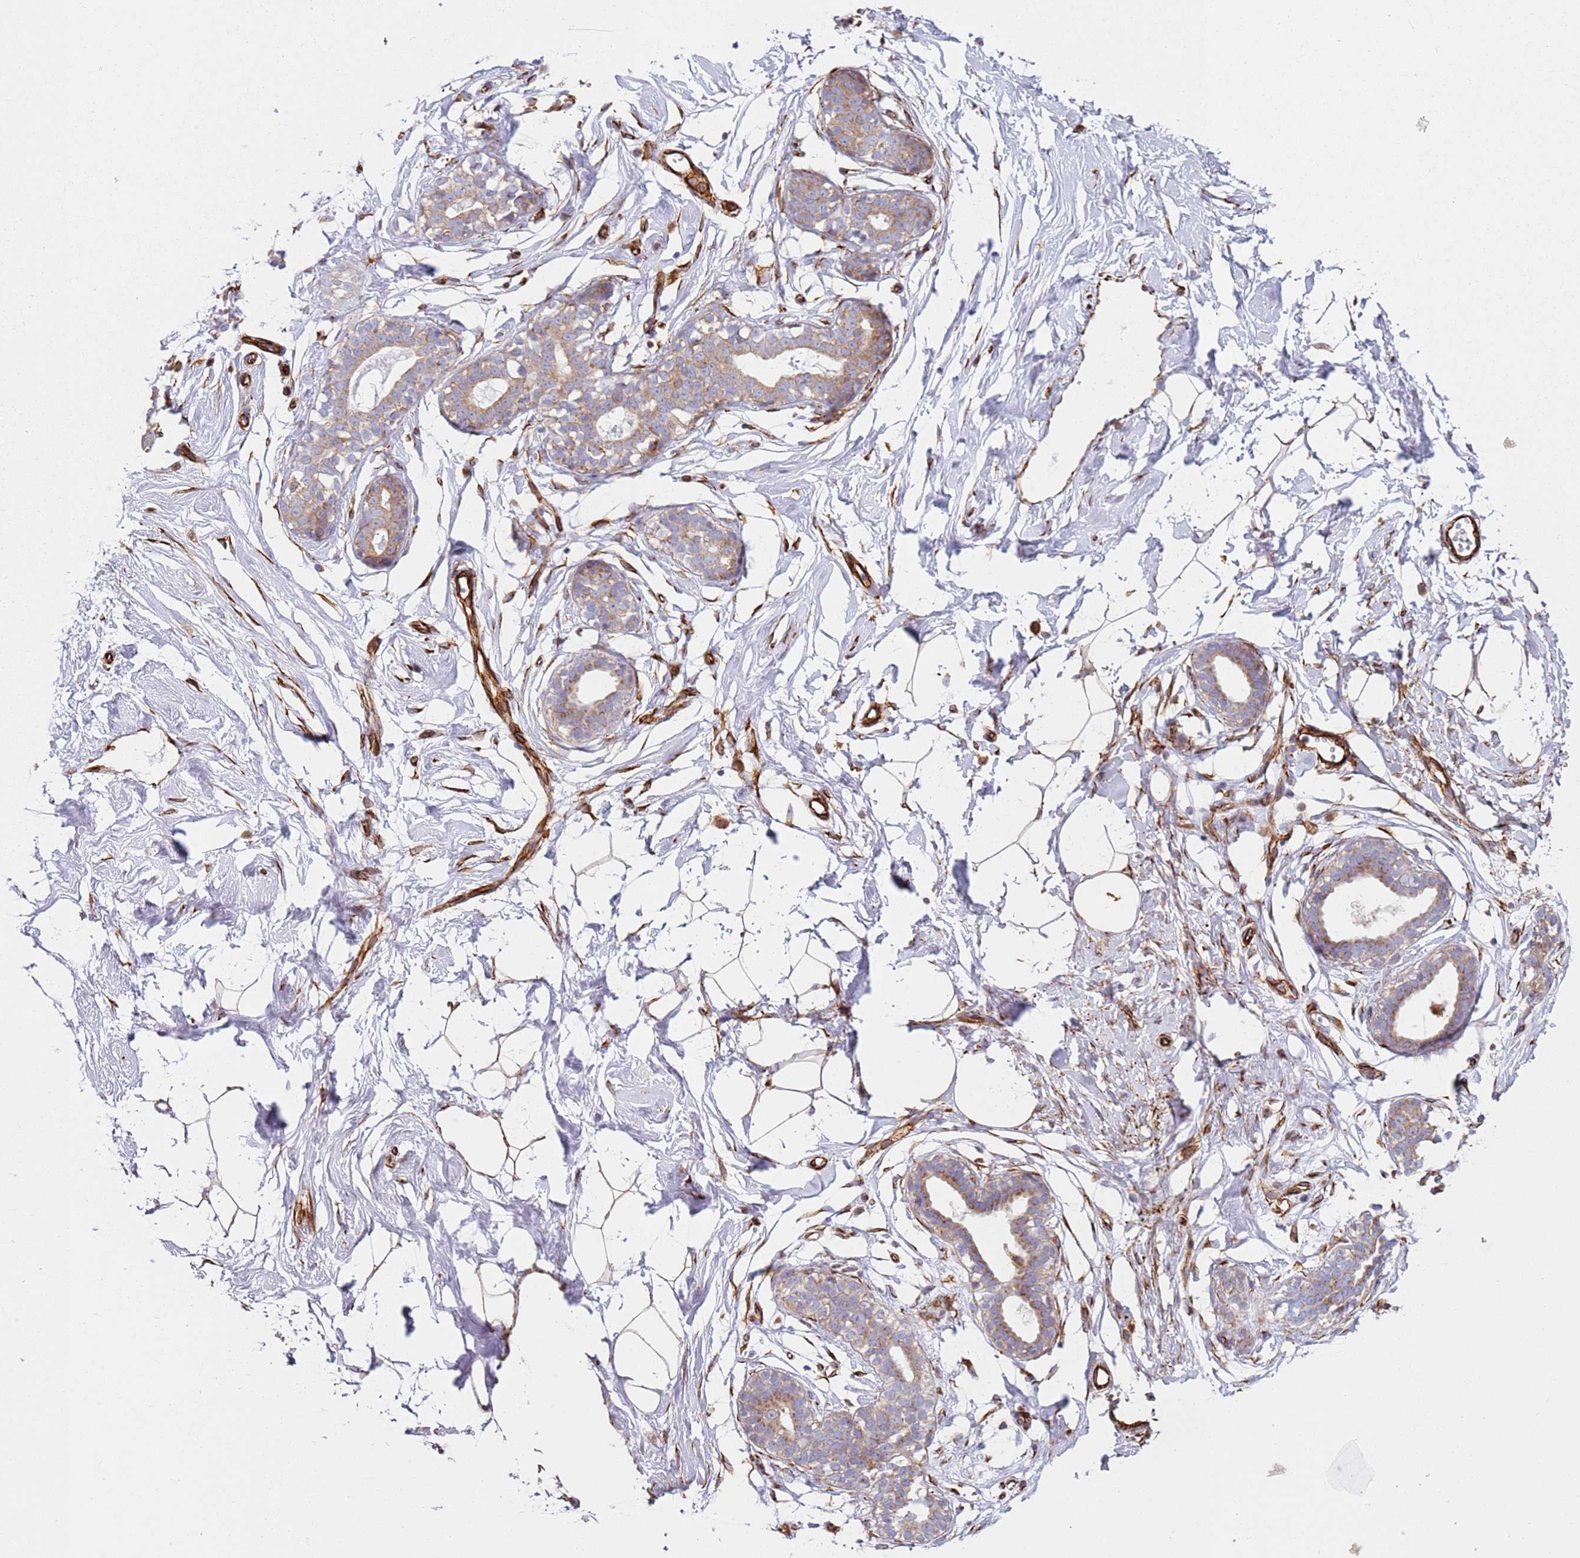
{"staining": {"intensity": "moderate", "quantity": "<25%", "location": "cytoplasmic/membranous"}, "tissue": "breast", "cell_type": "Adipocytes", "image_type": "normal", "snomed": [{"axis": "morphology", "description": "Normal tissue, NOS"}, {"axis": "morphology", "description": "Adenoma, NOS"}, {"axis": "topography", "description": "Breast"}], "caption": "Immunohistochemistry of normal breast reveals low levels of moderate cytoplasmic/membranous staining in approximately <25% of adipocytes. (brown staining indicates protein expression, while blue staining denotes nuclei).", "gene": "SNAPIN", "patient": {"sex": "female", "age": 23}}